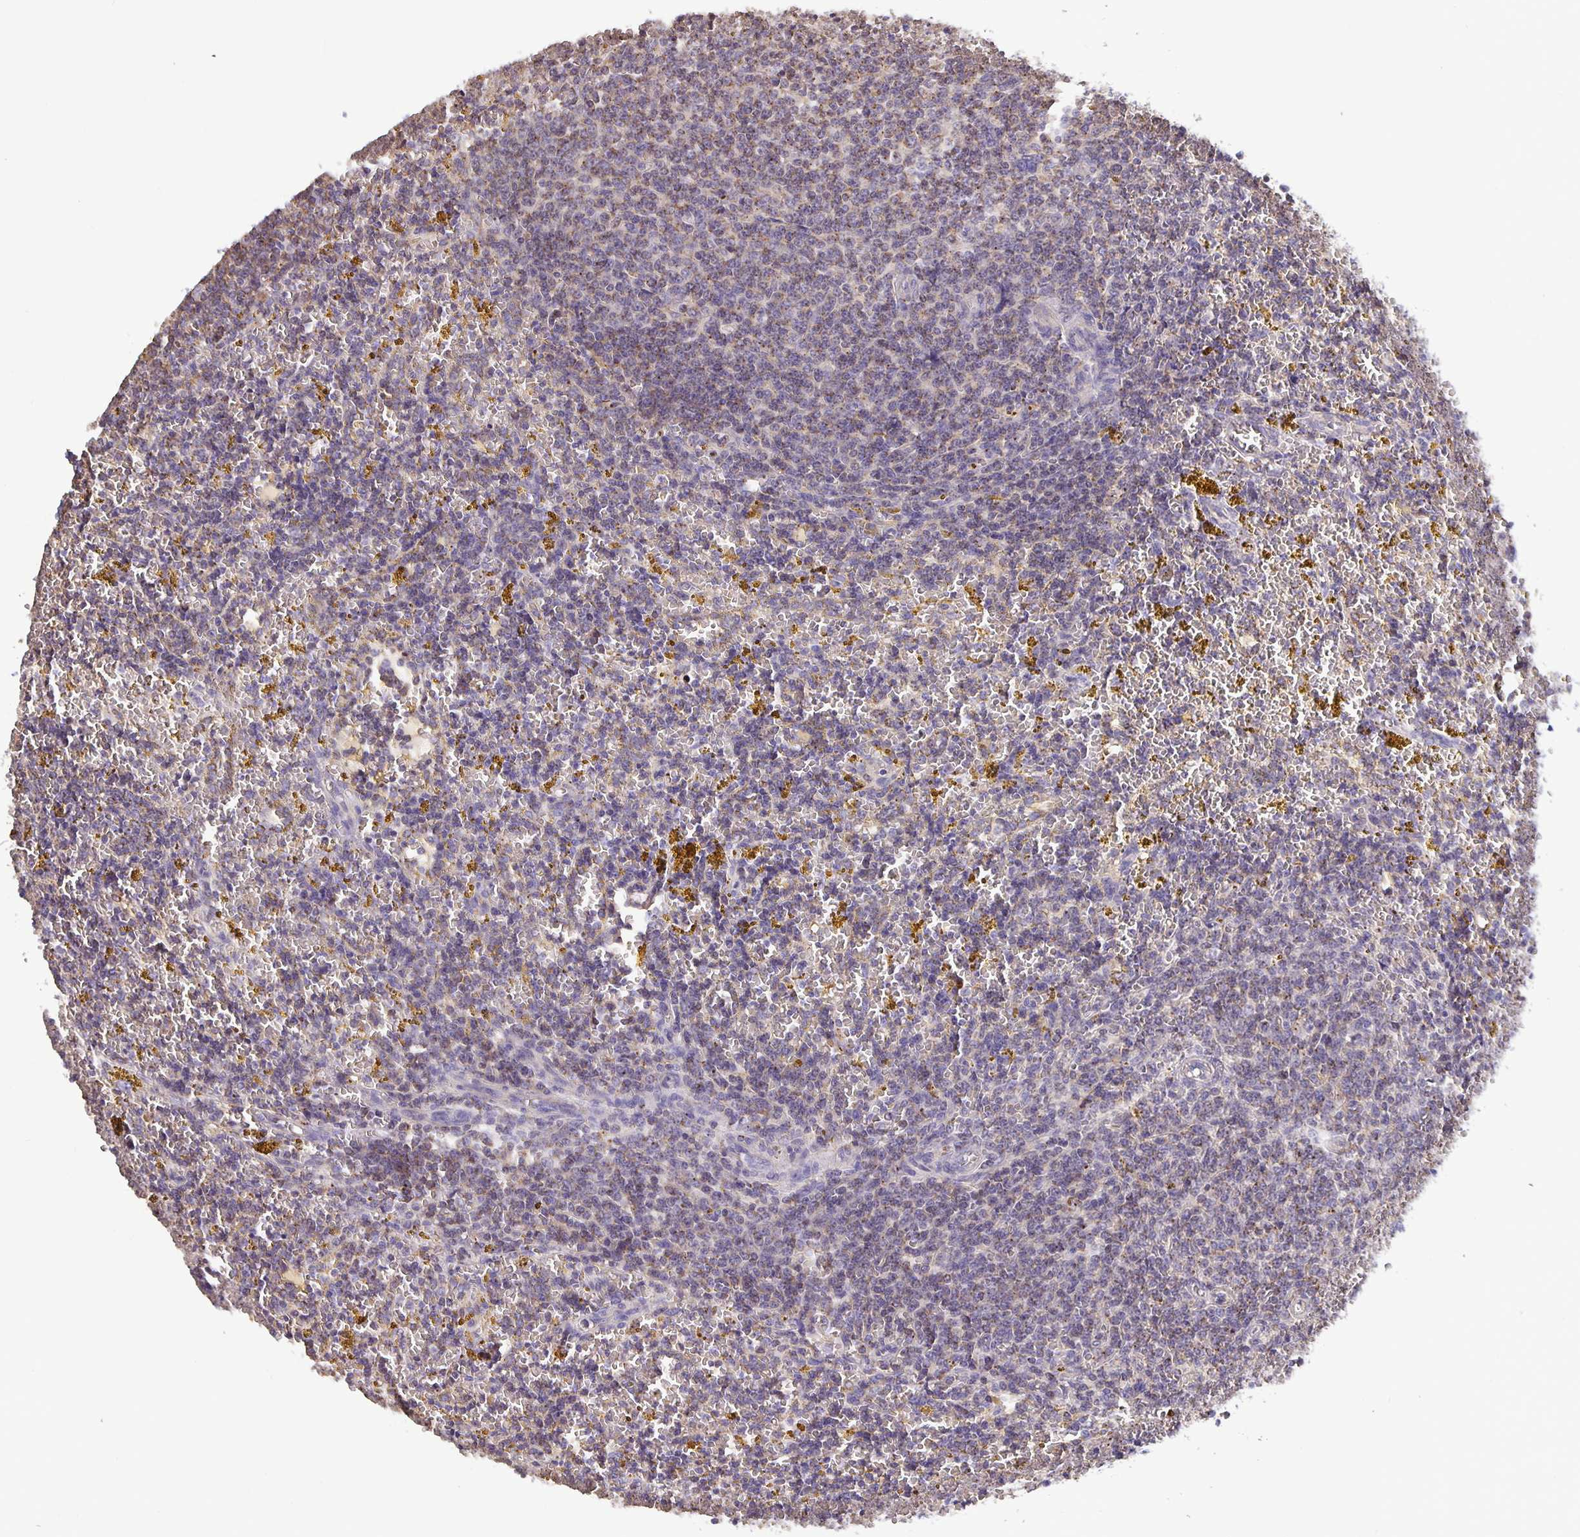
{"staining": {"intensity": "negative", "quantity": "none", "location": "none"}, "tissue": "lymphoma", "cell_type": "Tumor cells", "image_type": "cancer", "snomed": [{"axis": "morphology", "description": "Malignant lymphoma, non-Hodgkin's type, Low grade"}, {"axis": "topography", "description": "Spleen"}, {"axis": "topography", "description": "Lymph node"}], "caption": "Tumor cells are negative for protein expression in human lymphoma.", "gene": "TMEM71", "patient": {"sex": "female", "age": 66}}